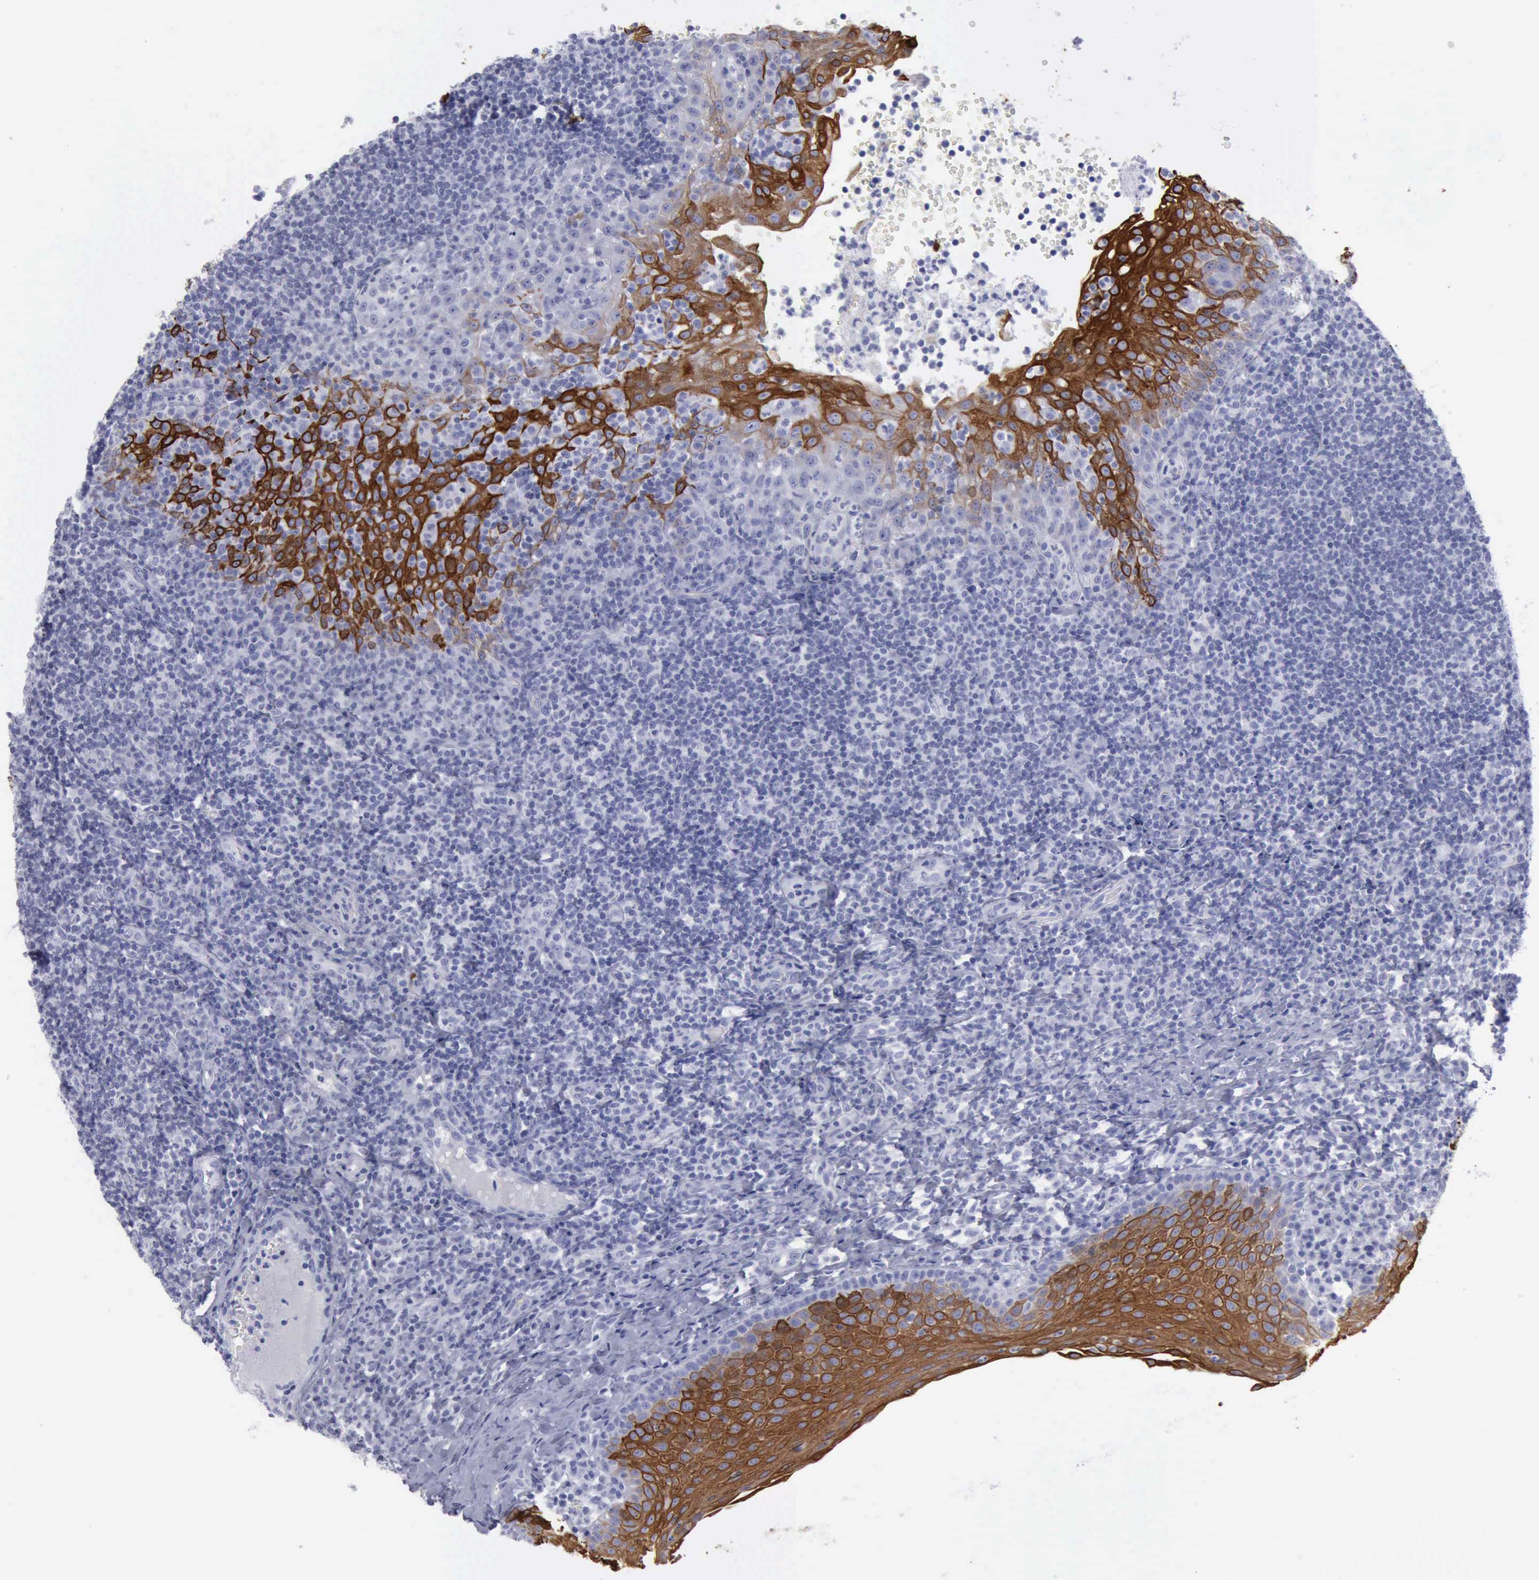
{"staining": {"intensity": "negative", "quantity": "none", "location": "none"}, "tissue": "tonsil", "cell_type": "Germinal center cells", "image_type": "normal", "snomed": [{"axis": "morphology", "description": "Normal tissue, NOS"}, {"axis": "topography", "description": "Tonsil"}], "caption": "Immunohistochemistry image of benign tonsil stained for a protein (brown), which reveals no staining in germinal center cells. Nuclei are stained in blue.", "gene": "KRT13", "patient": {"sex": "female", "age": 40}}